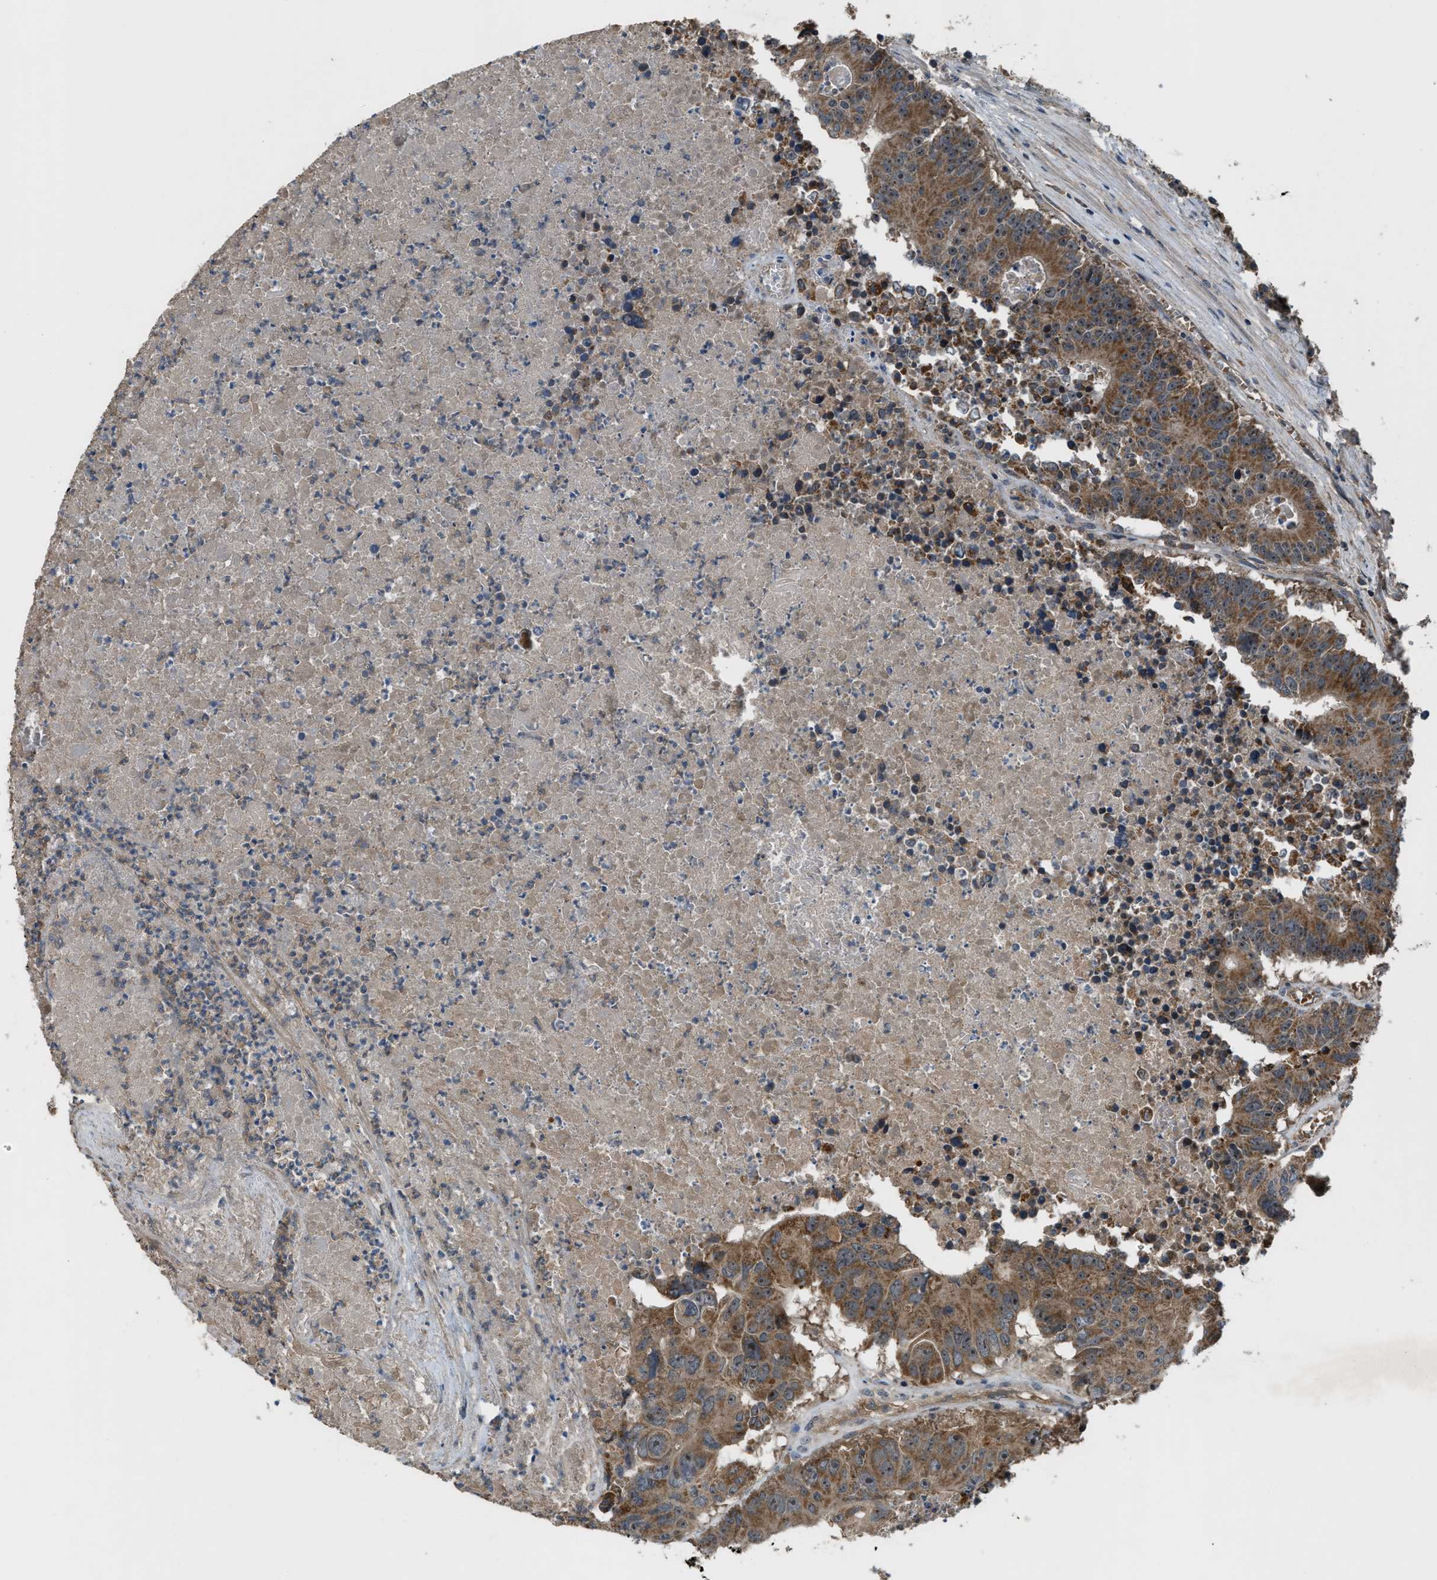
{"staining": {"intensity": "strong", "quantity": ">75%", "location": "cytoplasmic/membranous"}, "tissue": "colorectal cancer", "cell_type": "Tumor cells", "image_type": "cancer", "snomed": [{"axis": "morphology", "description": "Adenocarcinoma, NOS"}, {"axis": "topography", "description": "Colon"}], "caption": "IHC staining of colorectal cancer, which shows high levels of strong cytoplasmic/membranous staining in approximately >75% of tumor cells indicating strong cytoplasmic/membranous protein positivity. The staining was performed using DAB (3,3'-diaminobenzidine) (brown) for protein detection and nuclei were counterstained in hematoxylin (blue).", "gene": "ZNF71", "patient": {"sex": "male", "age": 87}}